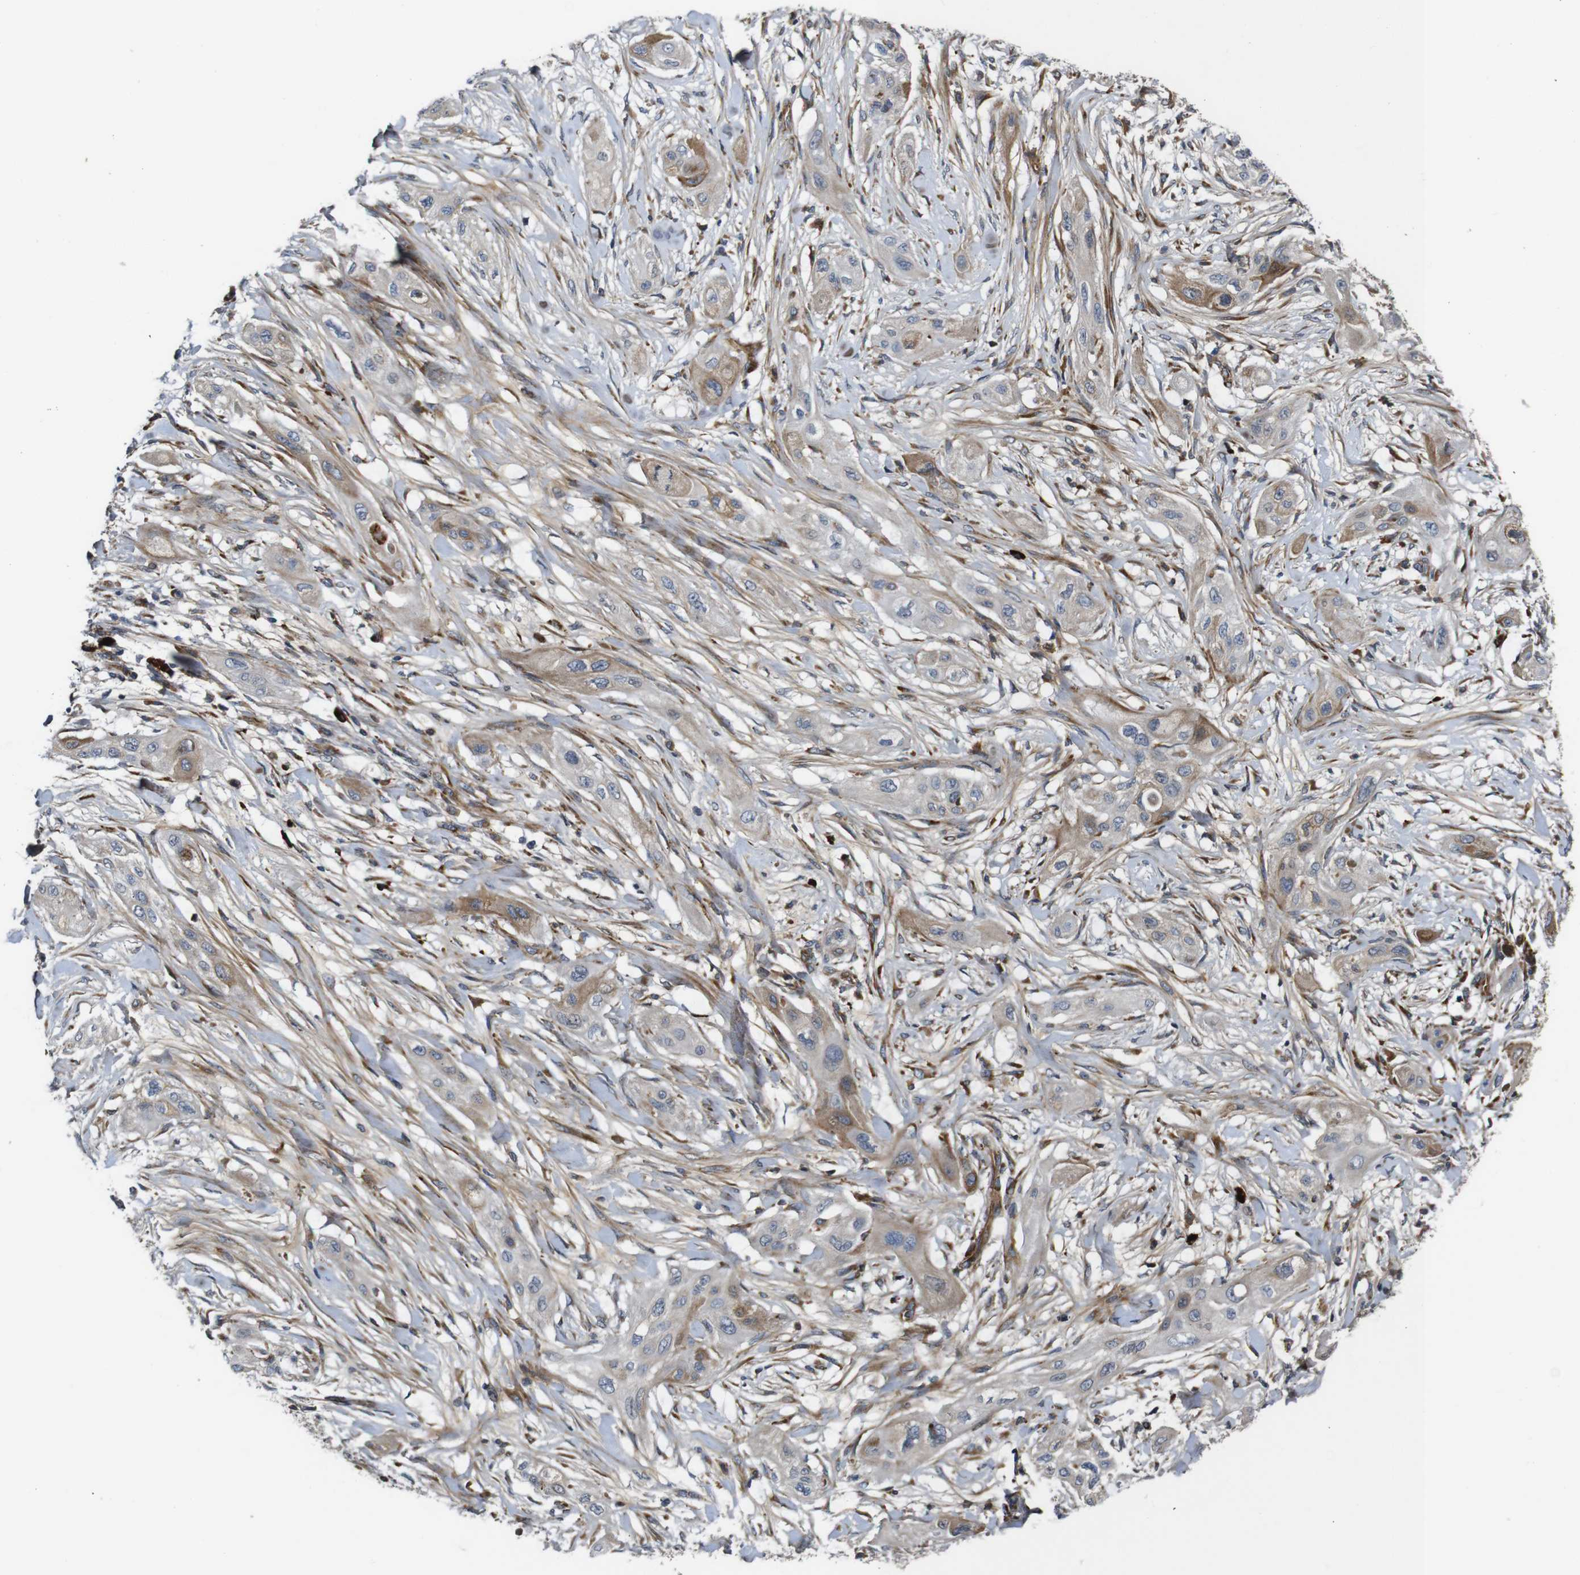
{"staining": {"intensity": "moderate", "quantity": "25%-75%", "location": "cytoplasmic/membranous"}, "tissue": "lung cancer", "cell_type": "Tumor cells", "image_type": "cancer", "snomed": [{"axis": "morphology", "description": "Squamous cell carcinoma, NOS"}, {"axis": "topography", "description": "Lung"}], "caption": "Immunohistochemical staining of lung squamous cell carcinoma shows moderate cytoplasmic/membranous protein expression in about 25%-75% of tumor cells.", "gene": "UBE2G2", "patient": {"sex": "female", "age": 47}}